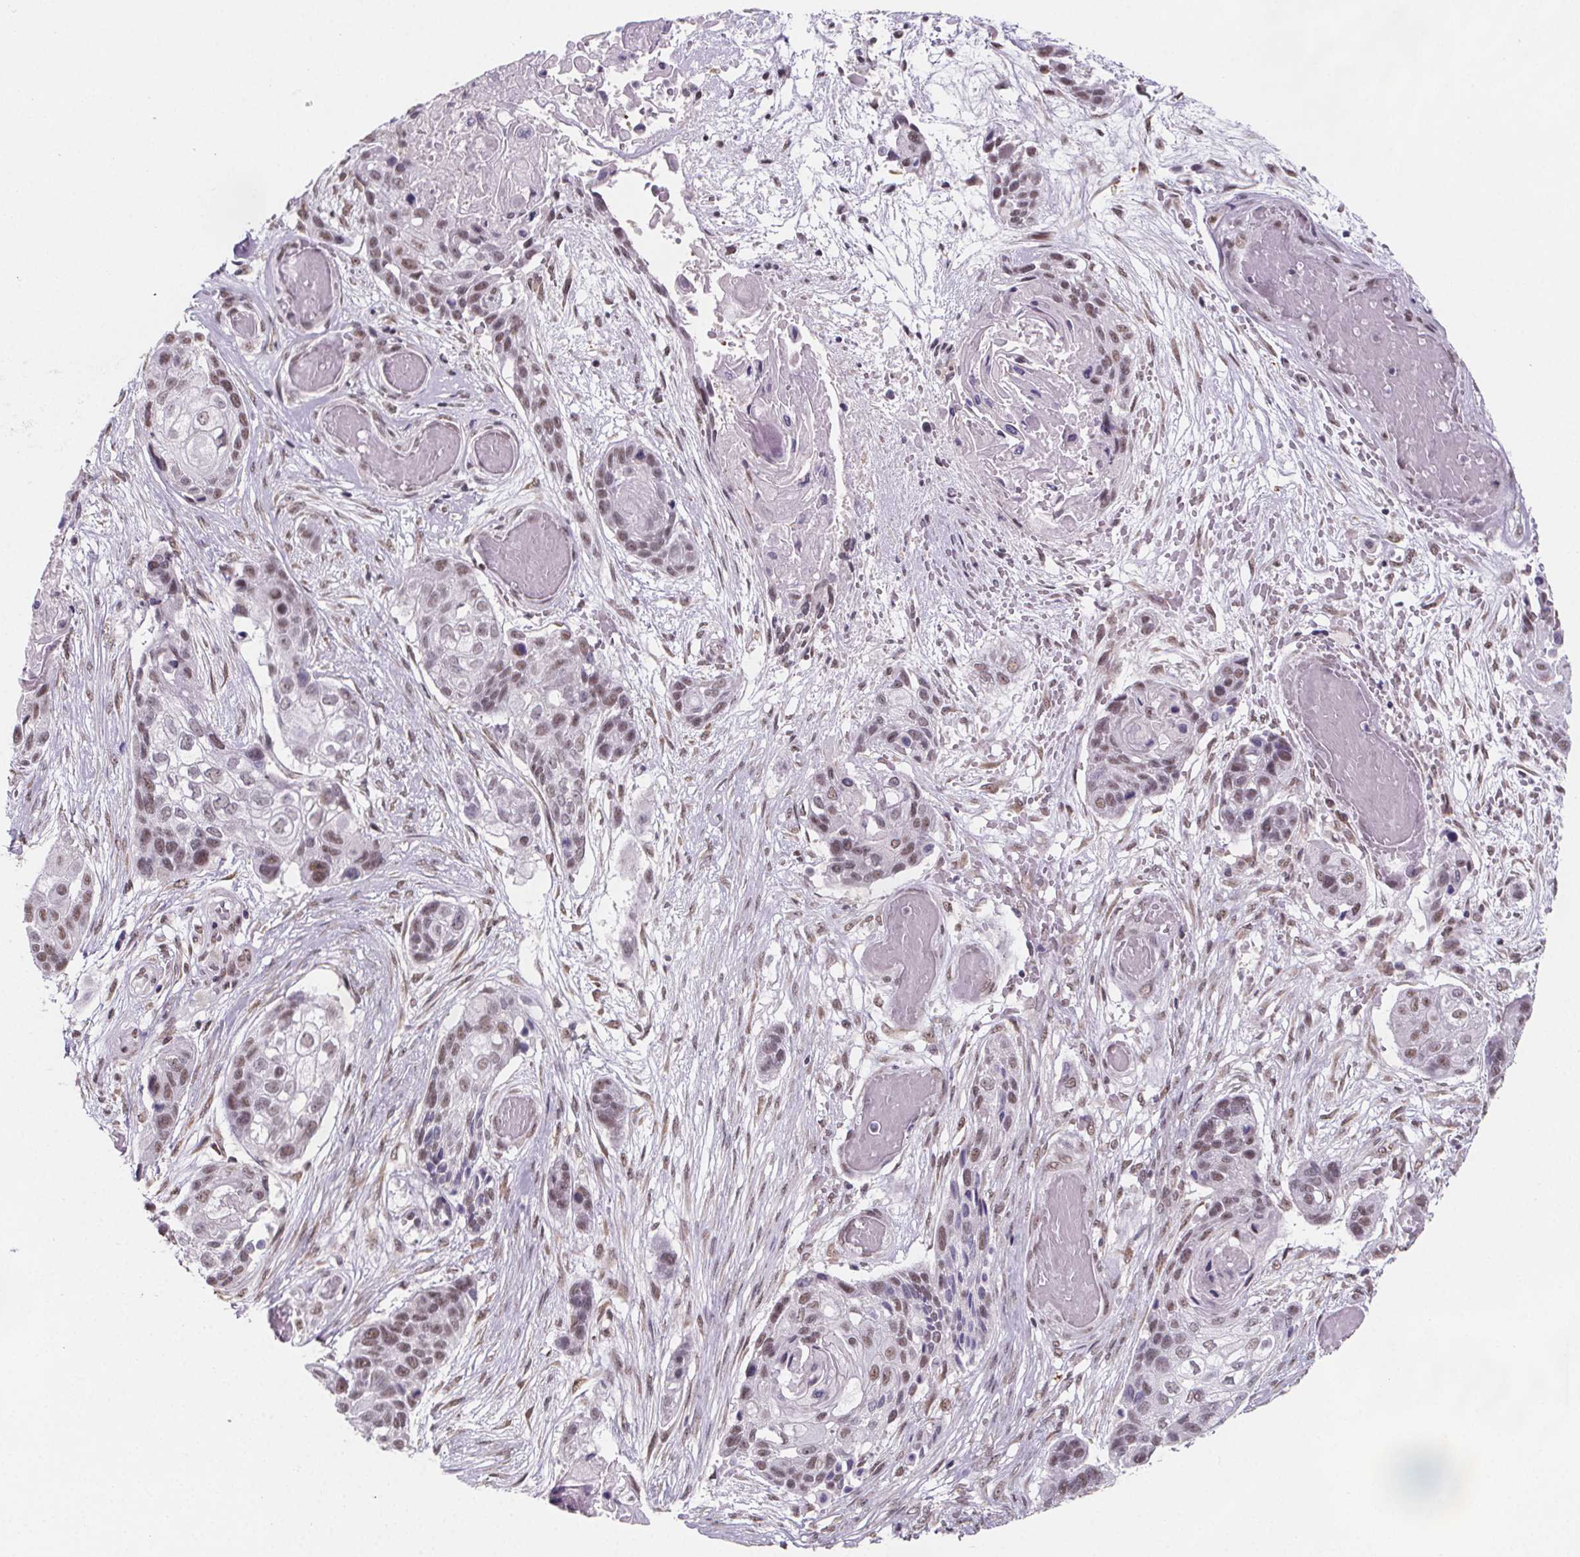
{"staining": {"intensity": "moderate", "quantity": ">75%", "location": "nuclear"}, "tissue": "lung cancer", "cell_type": "Tumor cells", "image_type": "cancer", "snomed": [{"axis": "morphology", "description": "Squamous cell carcinoma, NOS"}, {"axis": "topography", "description": "Lung"}], "caption": "Lung cancer (squamous cell carcinoma) stained for a protein exhibits moderate nuclear positivity in tumor cells. (IHC, brightfield microscopy, high magnification).", "gene": "ZNF572", "patient": {"sex": "male", "age": 69}}